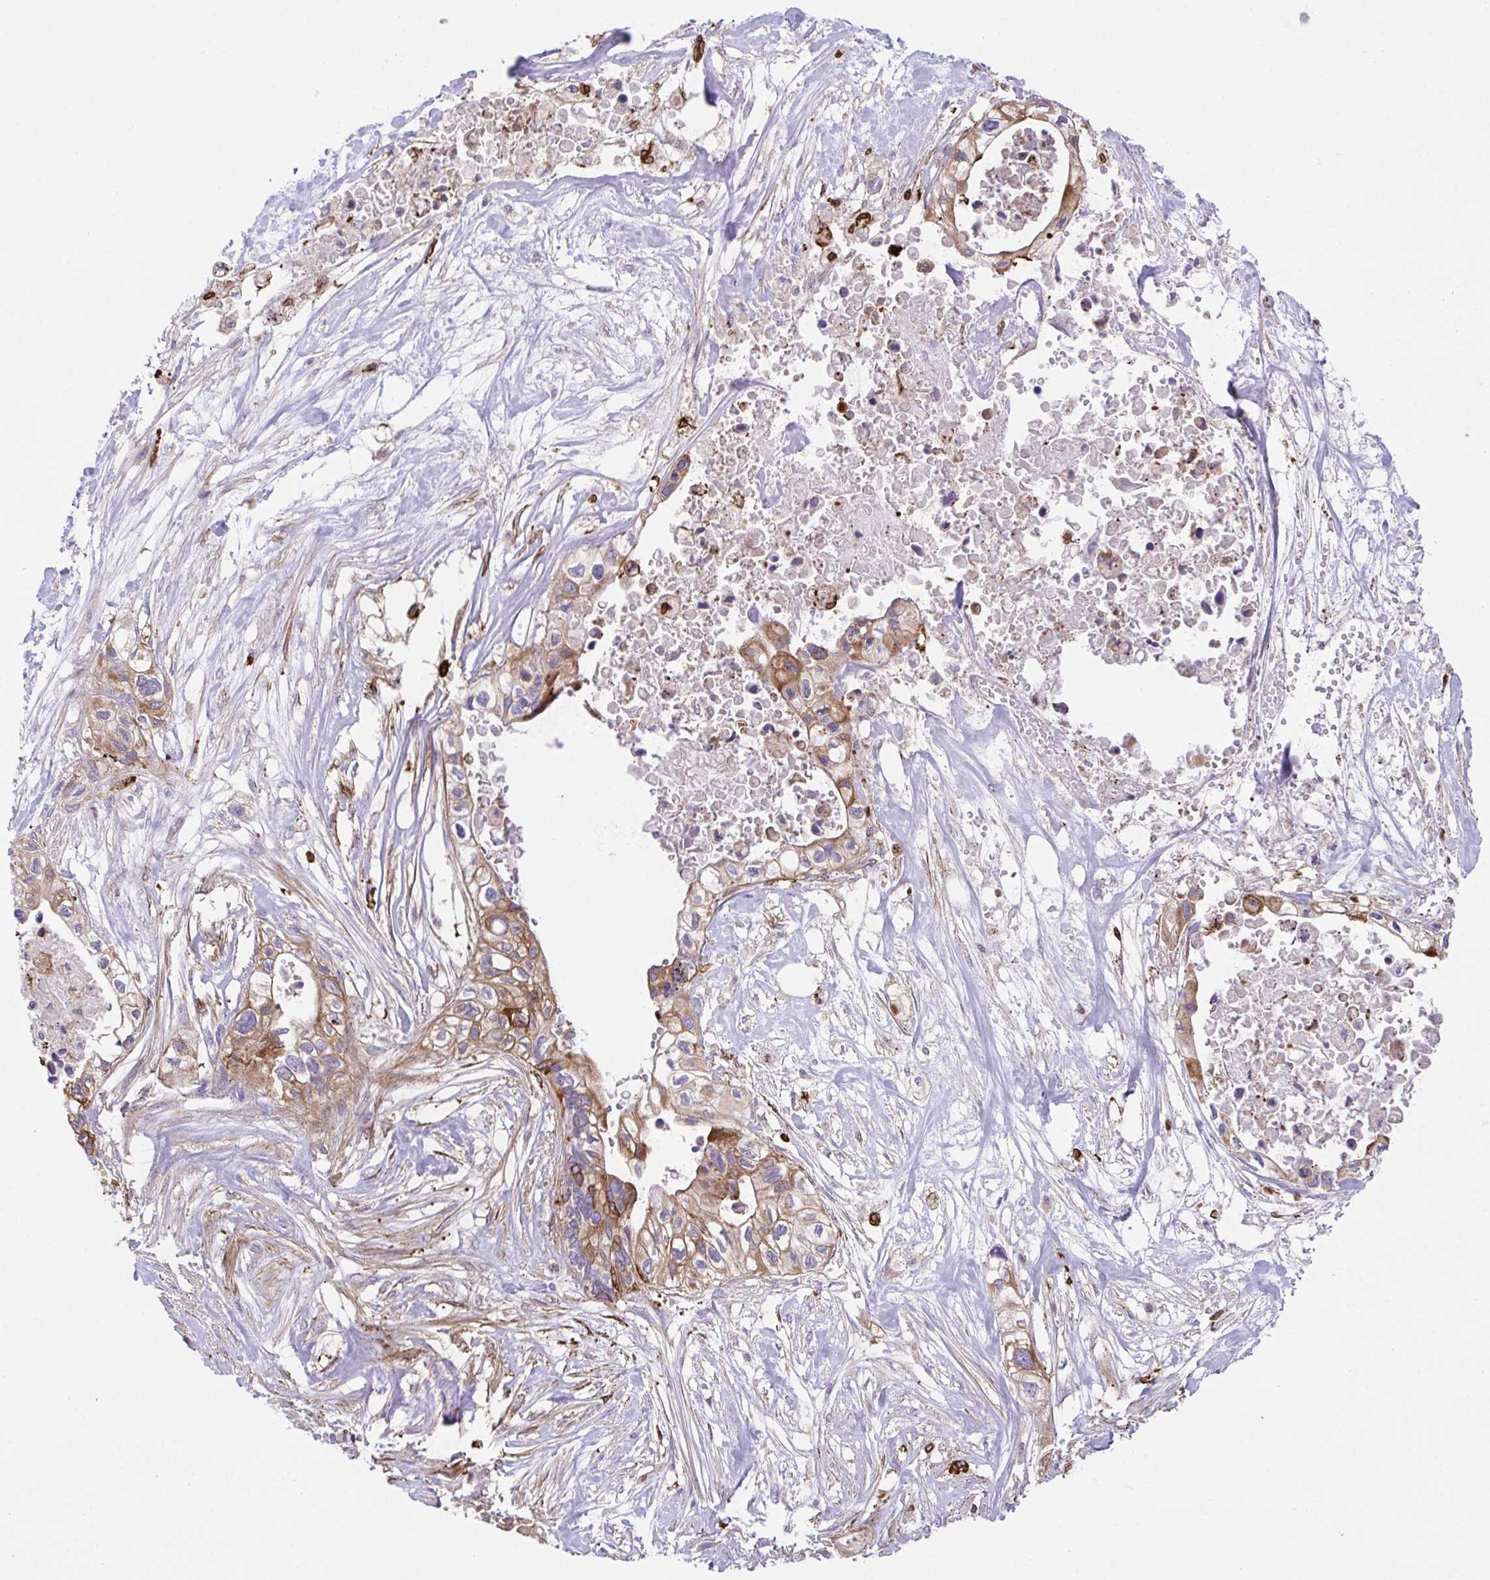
{"staining": {"intensity": "moderate", "quantity": ">75%", "location": "cytoplasmic/membranous"}, "tissue": "pancreatic cancer", "cell_type": "Tumor cells", "image_type": "cancer", "snomed": [{"axis": "morphology", "description": "Adenocarcinoma, NOS"}, {"axis": "topography", "description": "Pancreas"}], "caption": "Pancreatic cancer (adenocarcinoma) tissue shows moderate cytoplasmic/membranous expression in about >75% of tumor cells, visualized by immunohistochemistry.", "gene": "PPIH", "patient": {"sex": "female", "age": 63}}